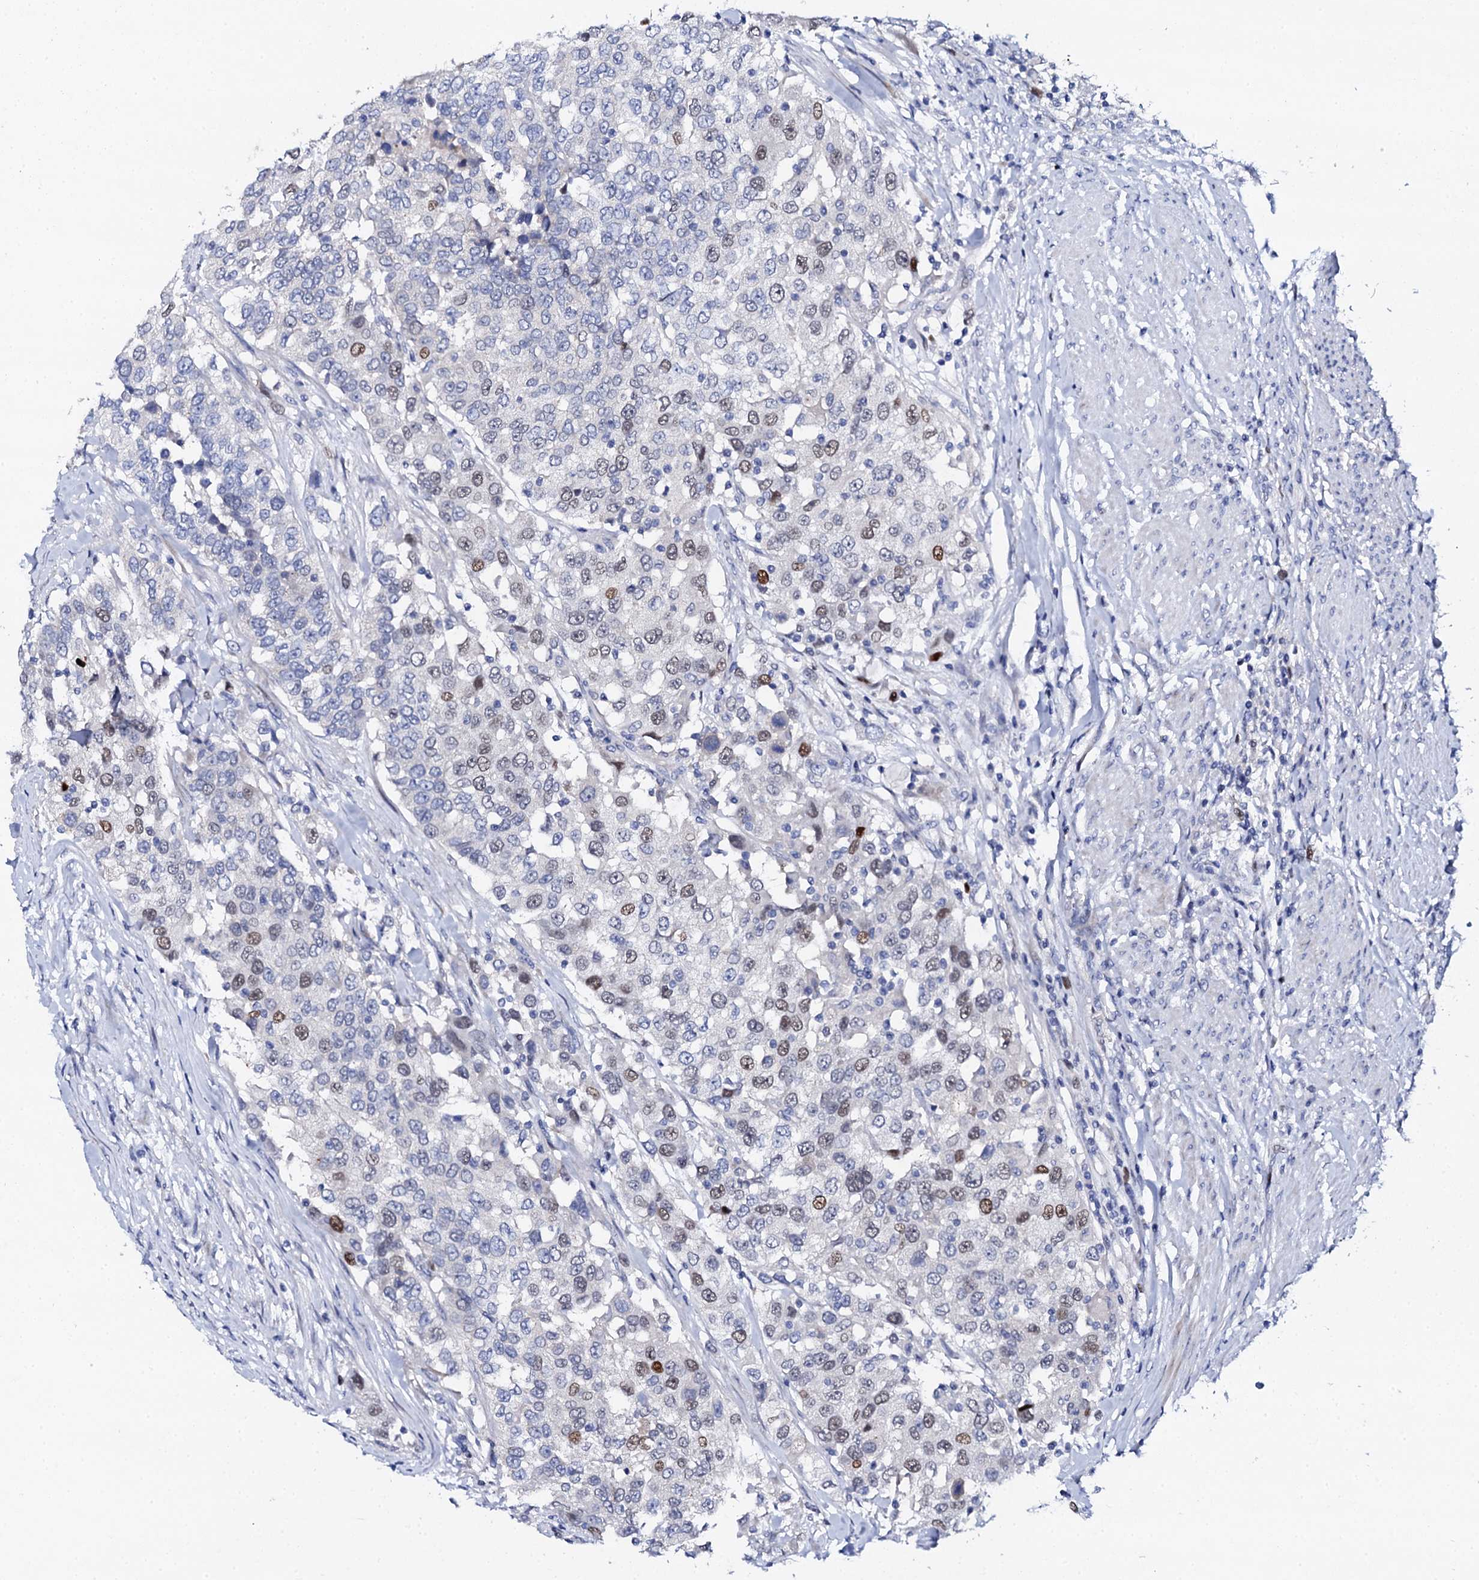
{"staining": {"intensity": "moderate", "quantity": "<25%", "location": "nuclear"}, "tissue": "urothelial cancer", "cell_type": "Tumor cells", "image_type": "cancer", "snomed": [{"axis": "morphology", "description": "Urothelial carcinoma, High grade"}, {"axis": "topography", "description": "Urinary bladder"}], "caption": "A high-resolution micrograph shows IHC staining of high-grade urothelial carcinoma, which reveals moderate nuclear staining in about <25% of tumor cells.", "gene": "NUDT13", "patient": {"sex": "female", "age": 80}}